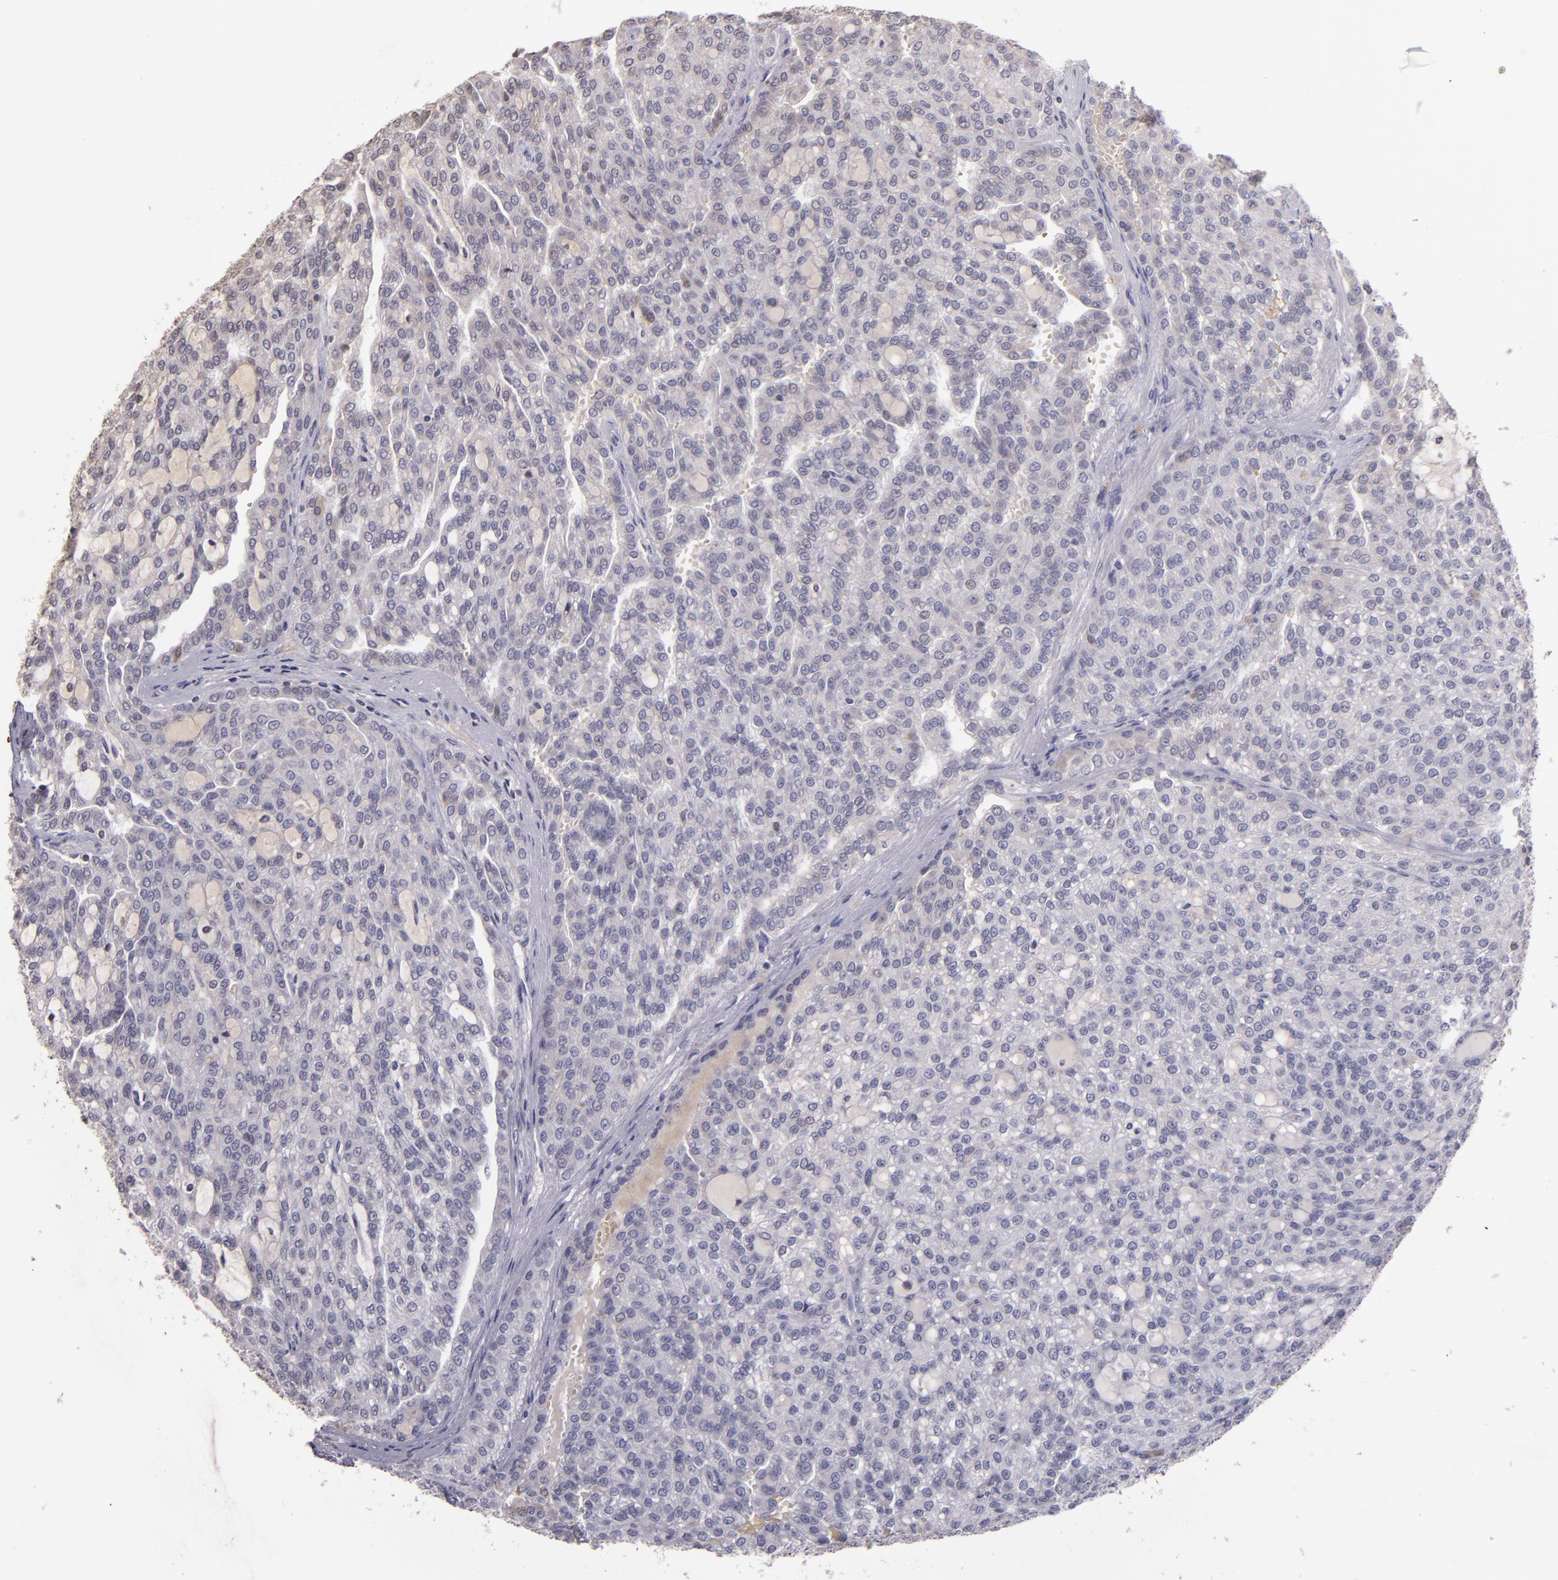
{"staining": {"intensity": "negative", "quantity": "none", "location": "none"}, "tissue": "renal cancer", "cell_type": "Tumor cells", "image_type": "cancer", "snomed": [{"axis": "morphology", "description": "Adenocarcinoma, NOS"}, {"axis": "topography", "description": "Kidney"}], "caption": "Immunohistochemical staining of renal cancer (adenocarcinoma) exhibits no significant expression in tumor cells.", "gene": "ABL1", "patient": {"sex": "male", "age": 63}}